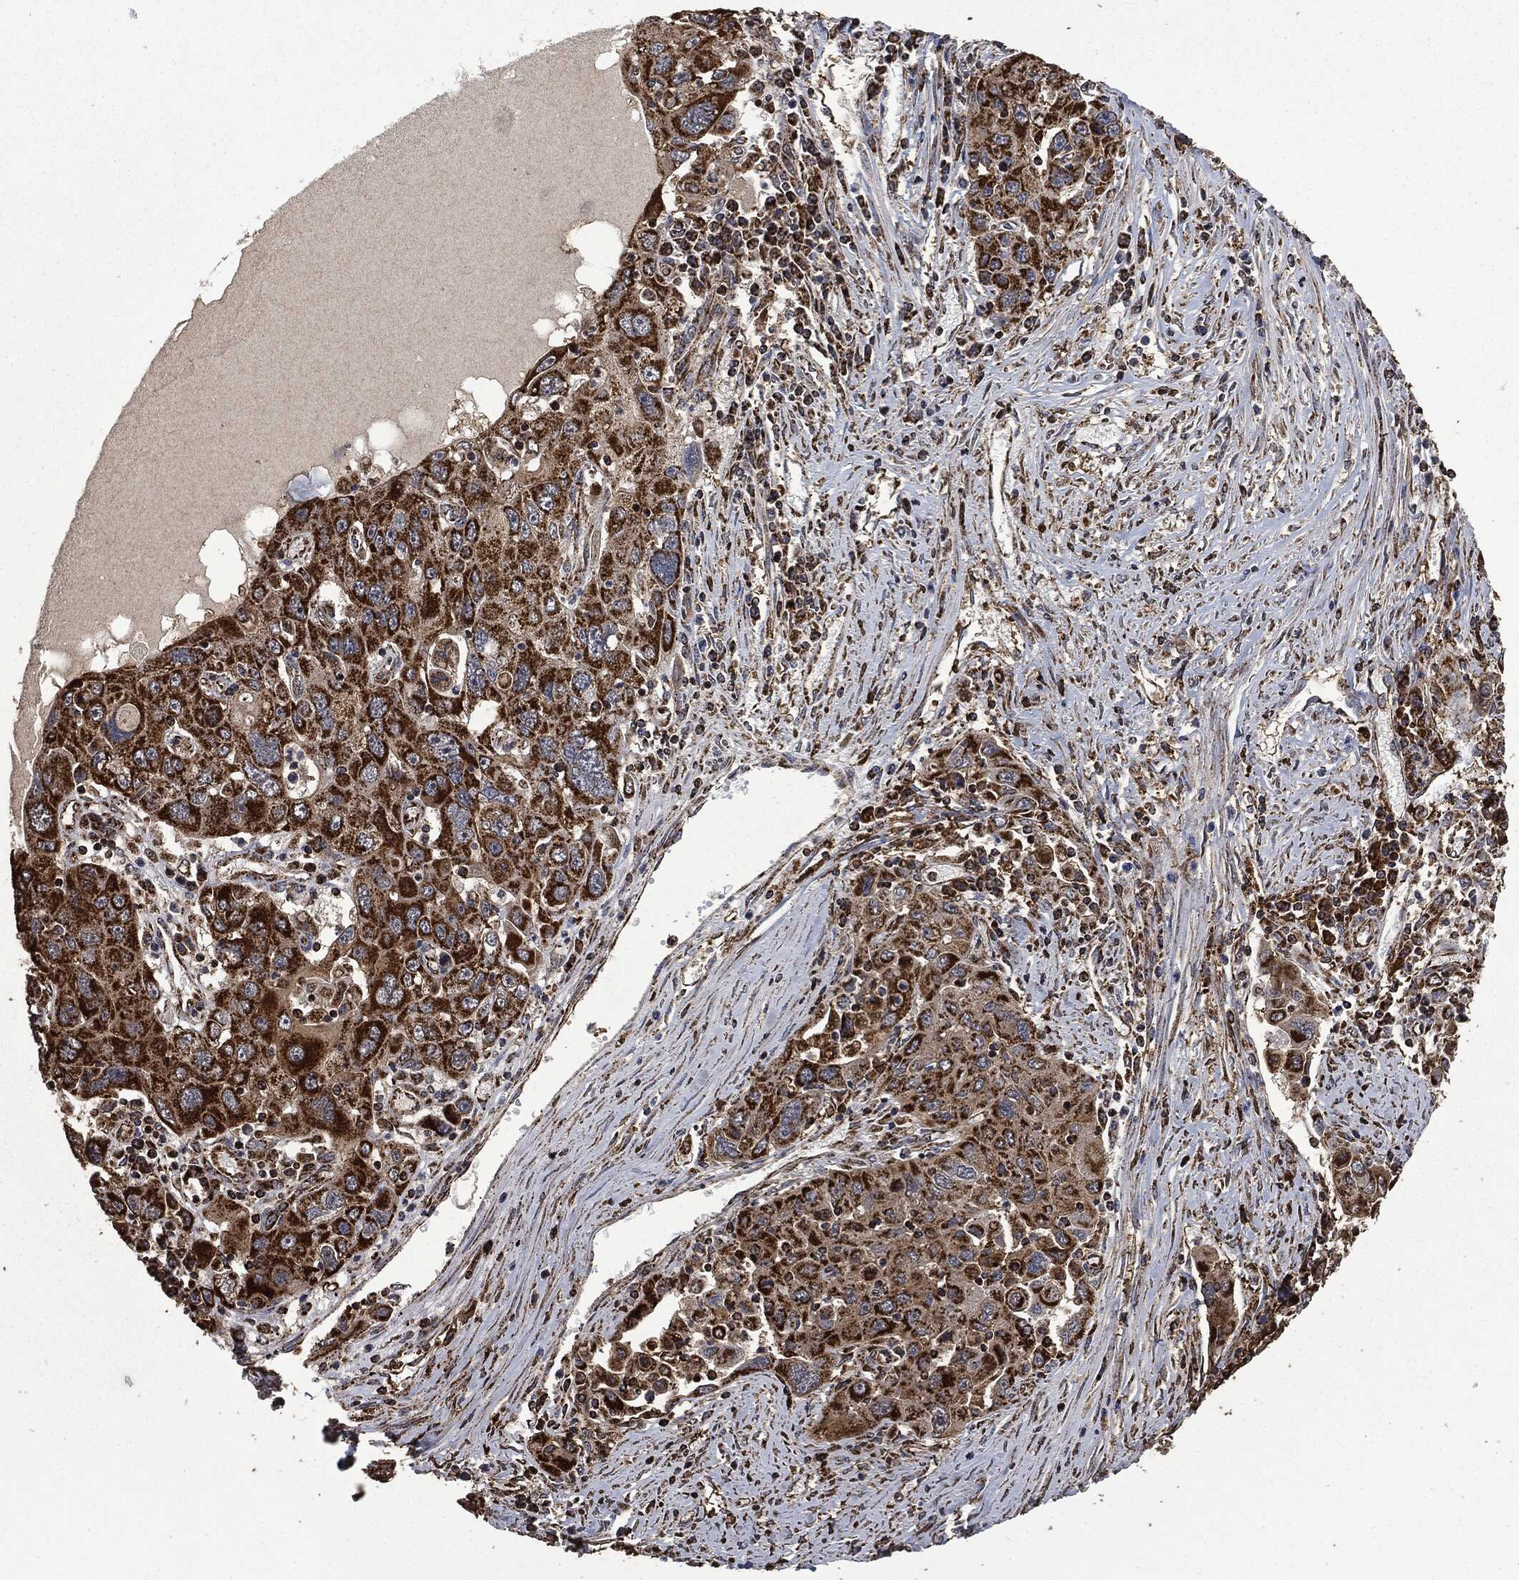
{"staining": {"intensity": "strong", "quantity": ">75%", "location": "cytoplasmic/membranous"}, "tissue": "stomach cancer", "cell_type": "Tumor cells", "image_type": "cancer", "snomed": [{"axis": "morphology", "description": "Adenocarcinoma, NOS"}, {"axis": "topography", "description": "Stomach"}], "caption": "Human stomach cancer stained for a protein (brown) exhibits strong cytoplasmic/membranous positive positivity in about >75% of tumor cells.", "gene": "LIG3", "patient": {"sex": "male", "age": 56}}